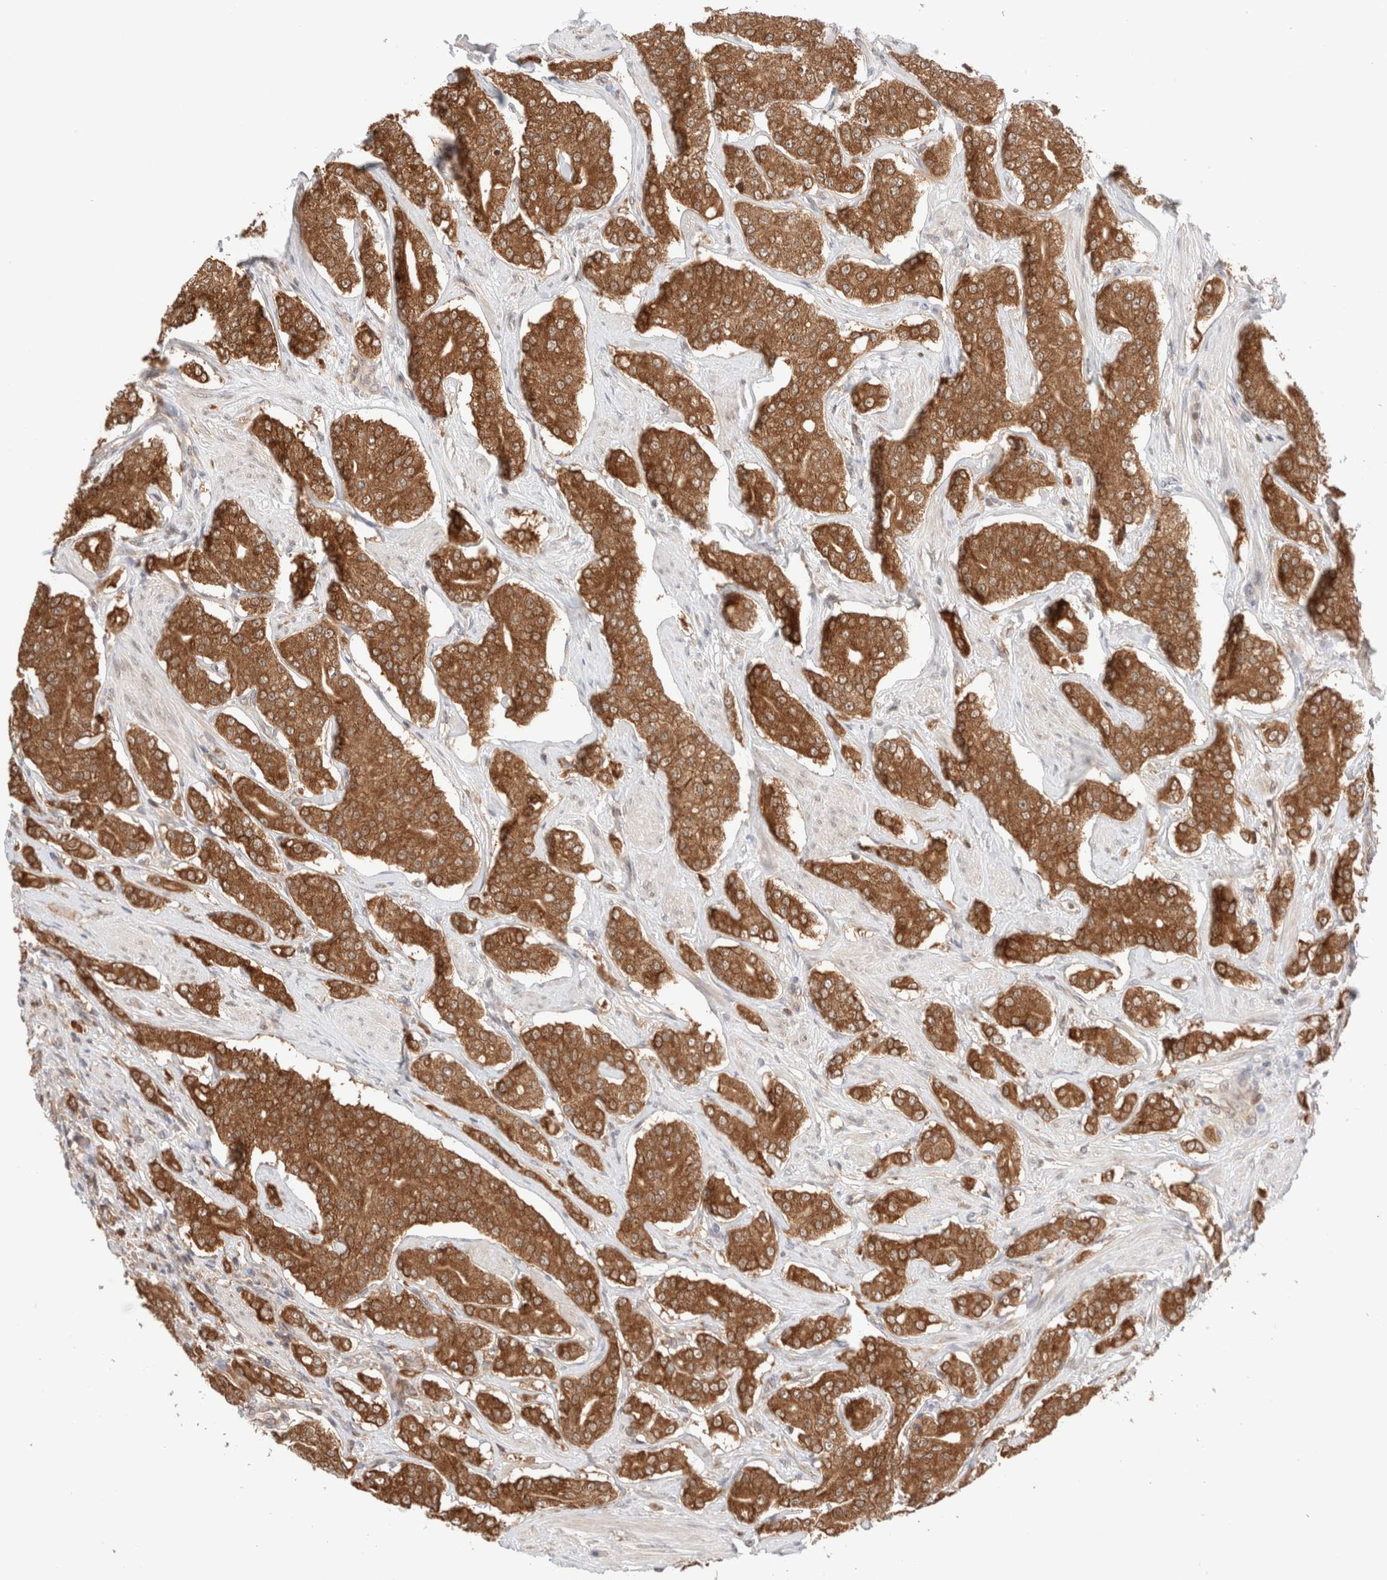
{"staining": {"intensity": "strong", "quantity": ">75%", "location": "cytoplasmic/membranous"}, "tissue": "prostate cancer", "cell_type": "Tumor cells", "image_type": "cancer", "snomed": [{"axis": "morphology", "description": "Adenocarcinoma, High grade"}, {"axis": "topography", "description": "Prostate"}], "caption": "Protein expression analysis of prostate high-grade adenocarcinoma shows strong cytoplasmic/membranous staining in about >75% of tumor cells. (DAB (3,3'-diaminobenzidine) IHC, brown staining for protein, blue staining for nuclei).", "gene": "XKR4", "patient": {"sex": "male", "age": 71}}